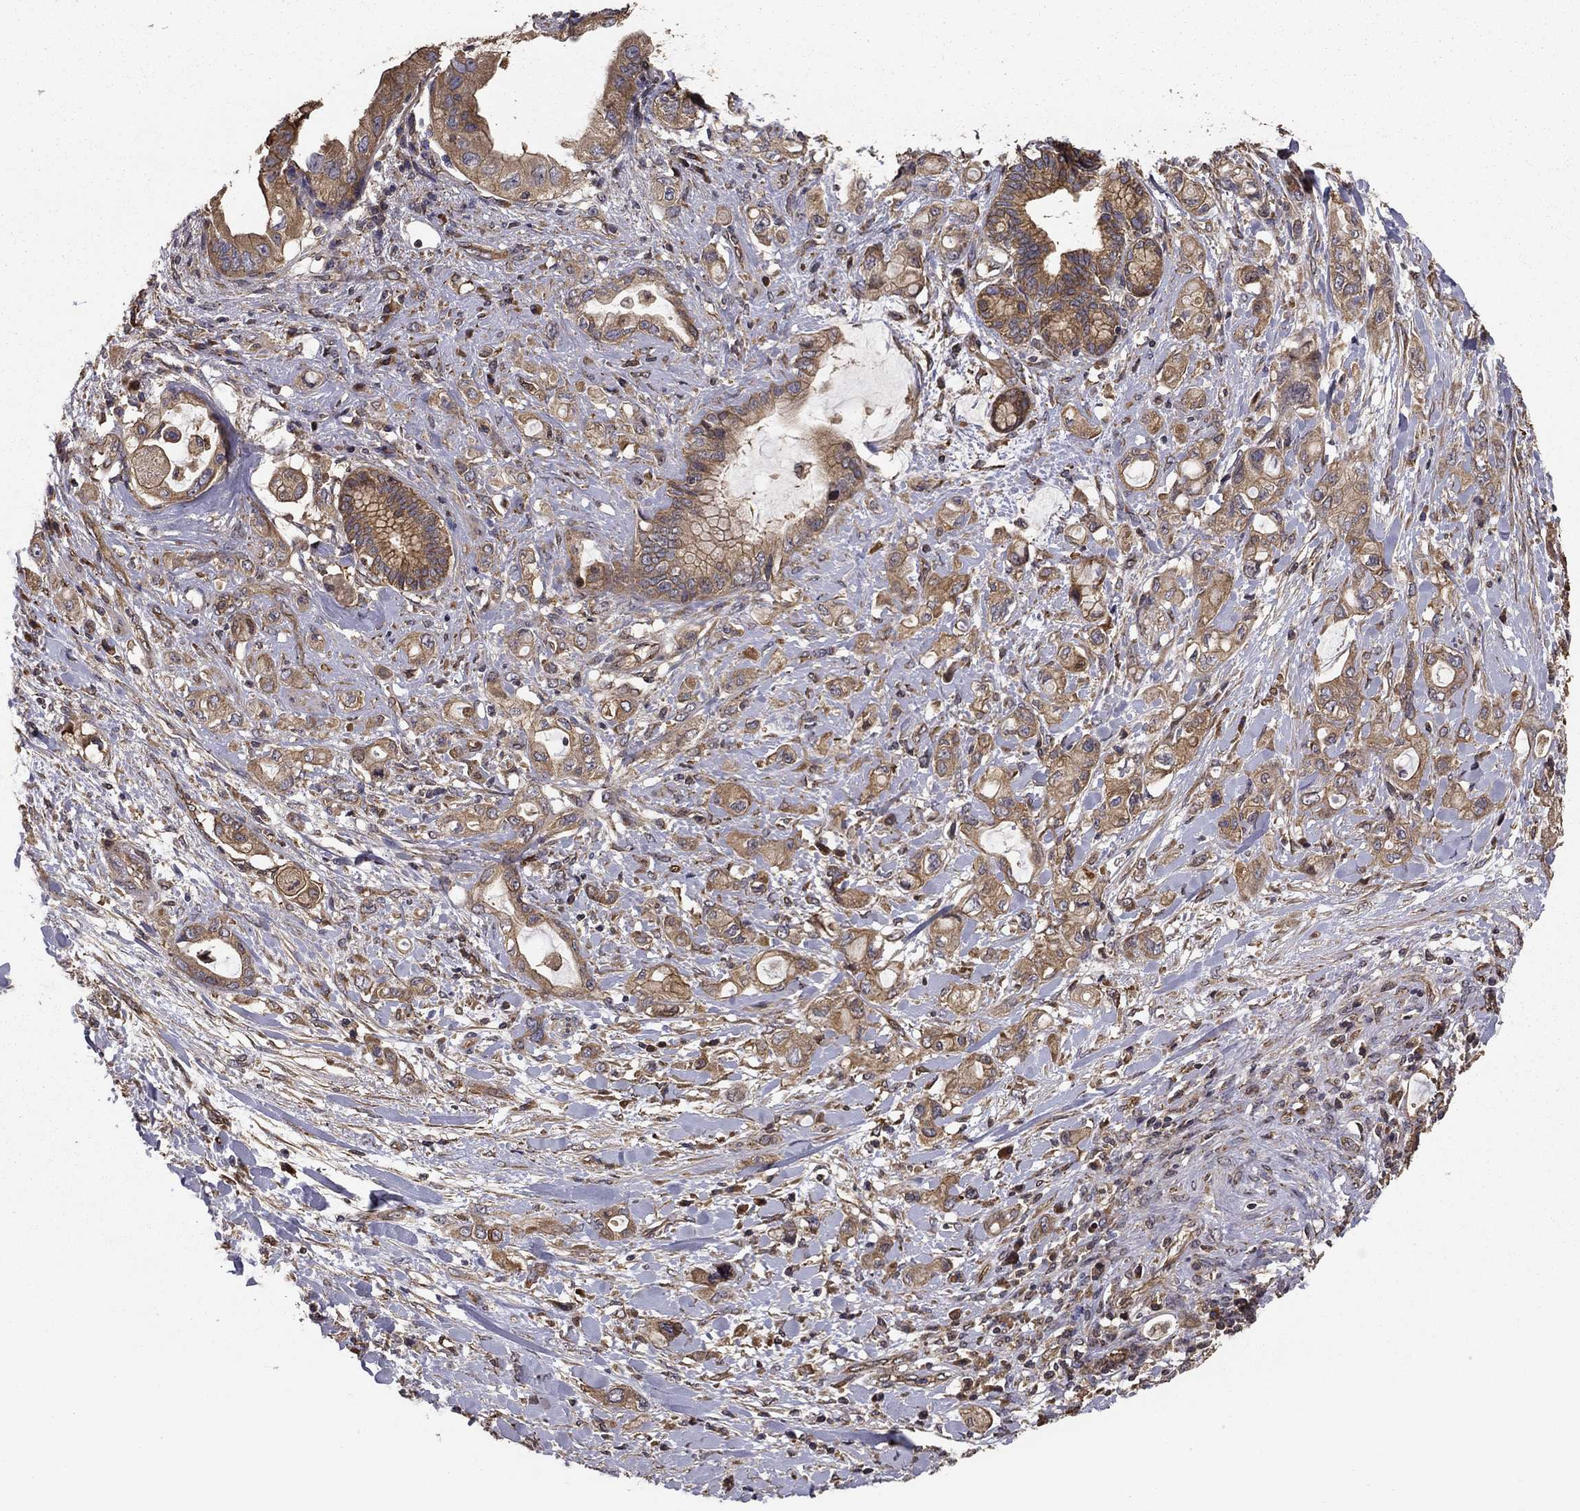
{"staining": {"intensity": "moderate", "quantity": ">75%", "location": "cytoplasmic/membranous"}, "tissue": "pancreatic cancer", "cell_type": "Tumor cells", "image_type": "cancer", "snomed": [{"axis": "morphology", "description": "Adenocarcinoma, NOS"}, {"axis": "topography", "description": "Pancreas"}], "caption": "A photomicrograph showing moderate cytoplasmic/membranous expression in about >75% of tumor cells in pancreatic cancer, as visualized by brown immunohistochemical staining.", "gene": "BABAM2", "patient": {"sex": "female", "age": 56}}